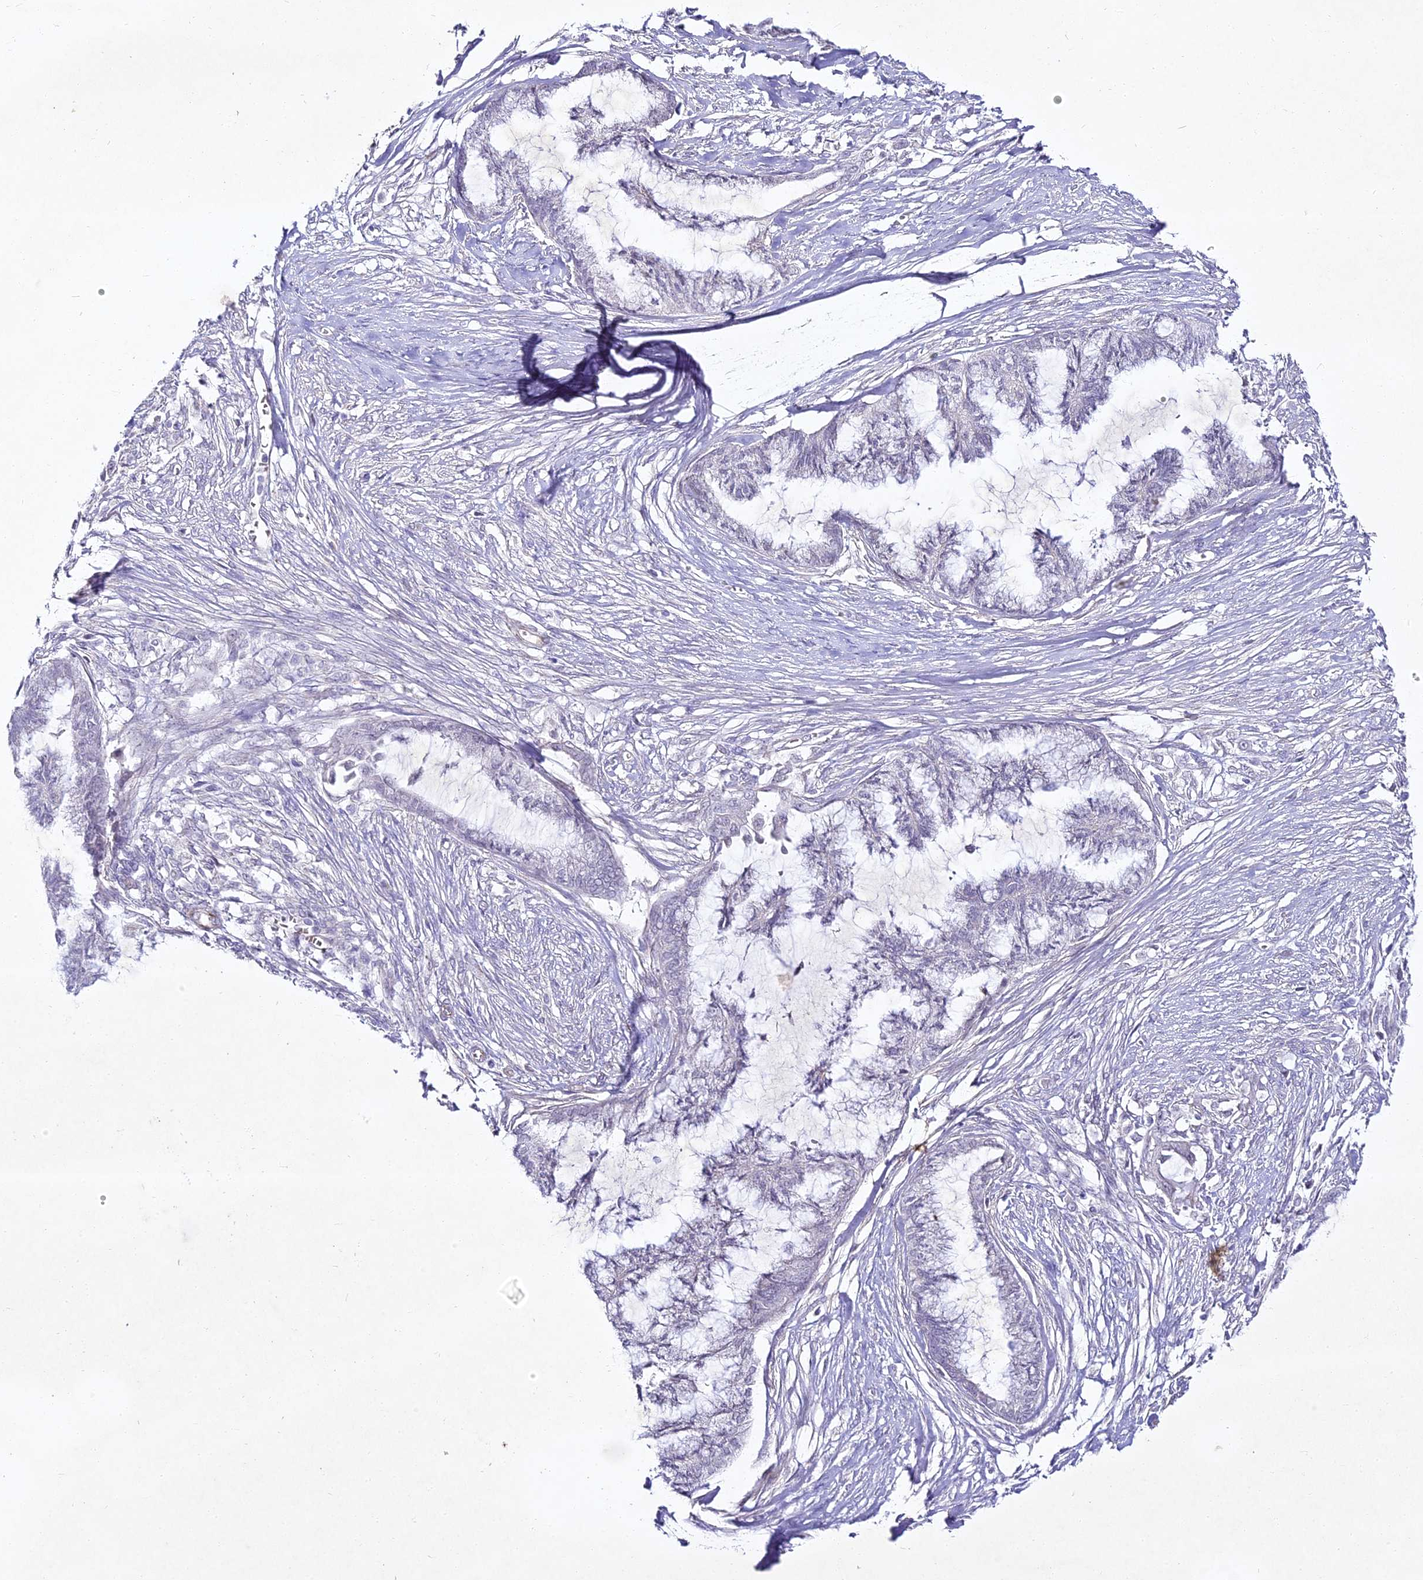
{"staining": {"intensity": "negative", "quantity": "none", "location": "none"}, "tissue": "endometrial cancer", "cell_type": "Tumor cells", "image_type": "cancer", "snomed": [{"axis": "morphology", "description": "Adenocarcinoma, NOS"}, {"axis": "topography", "description": "Endometrium"}], "caption": "High power microscopy photomicrograph of an immunohistochemistry histopathology image of endometrial adenocarcinoma, revealing no significant staining in tumor cells. The staining is performed using DAB brown chromogen with nuclei counter-stained in using hematoxylin.", "gene": "ALPG", "patient": {"sex": "female", "age": 86}}